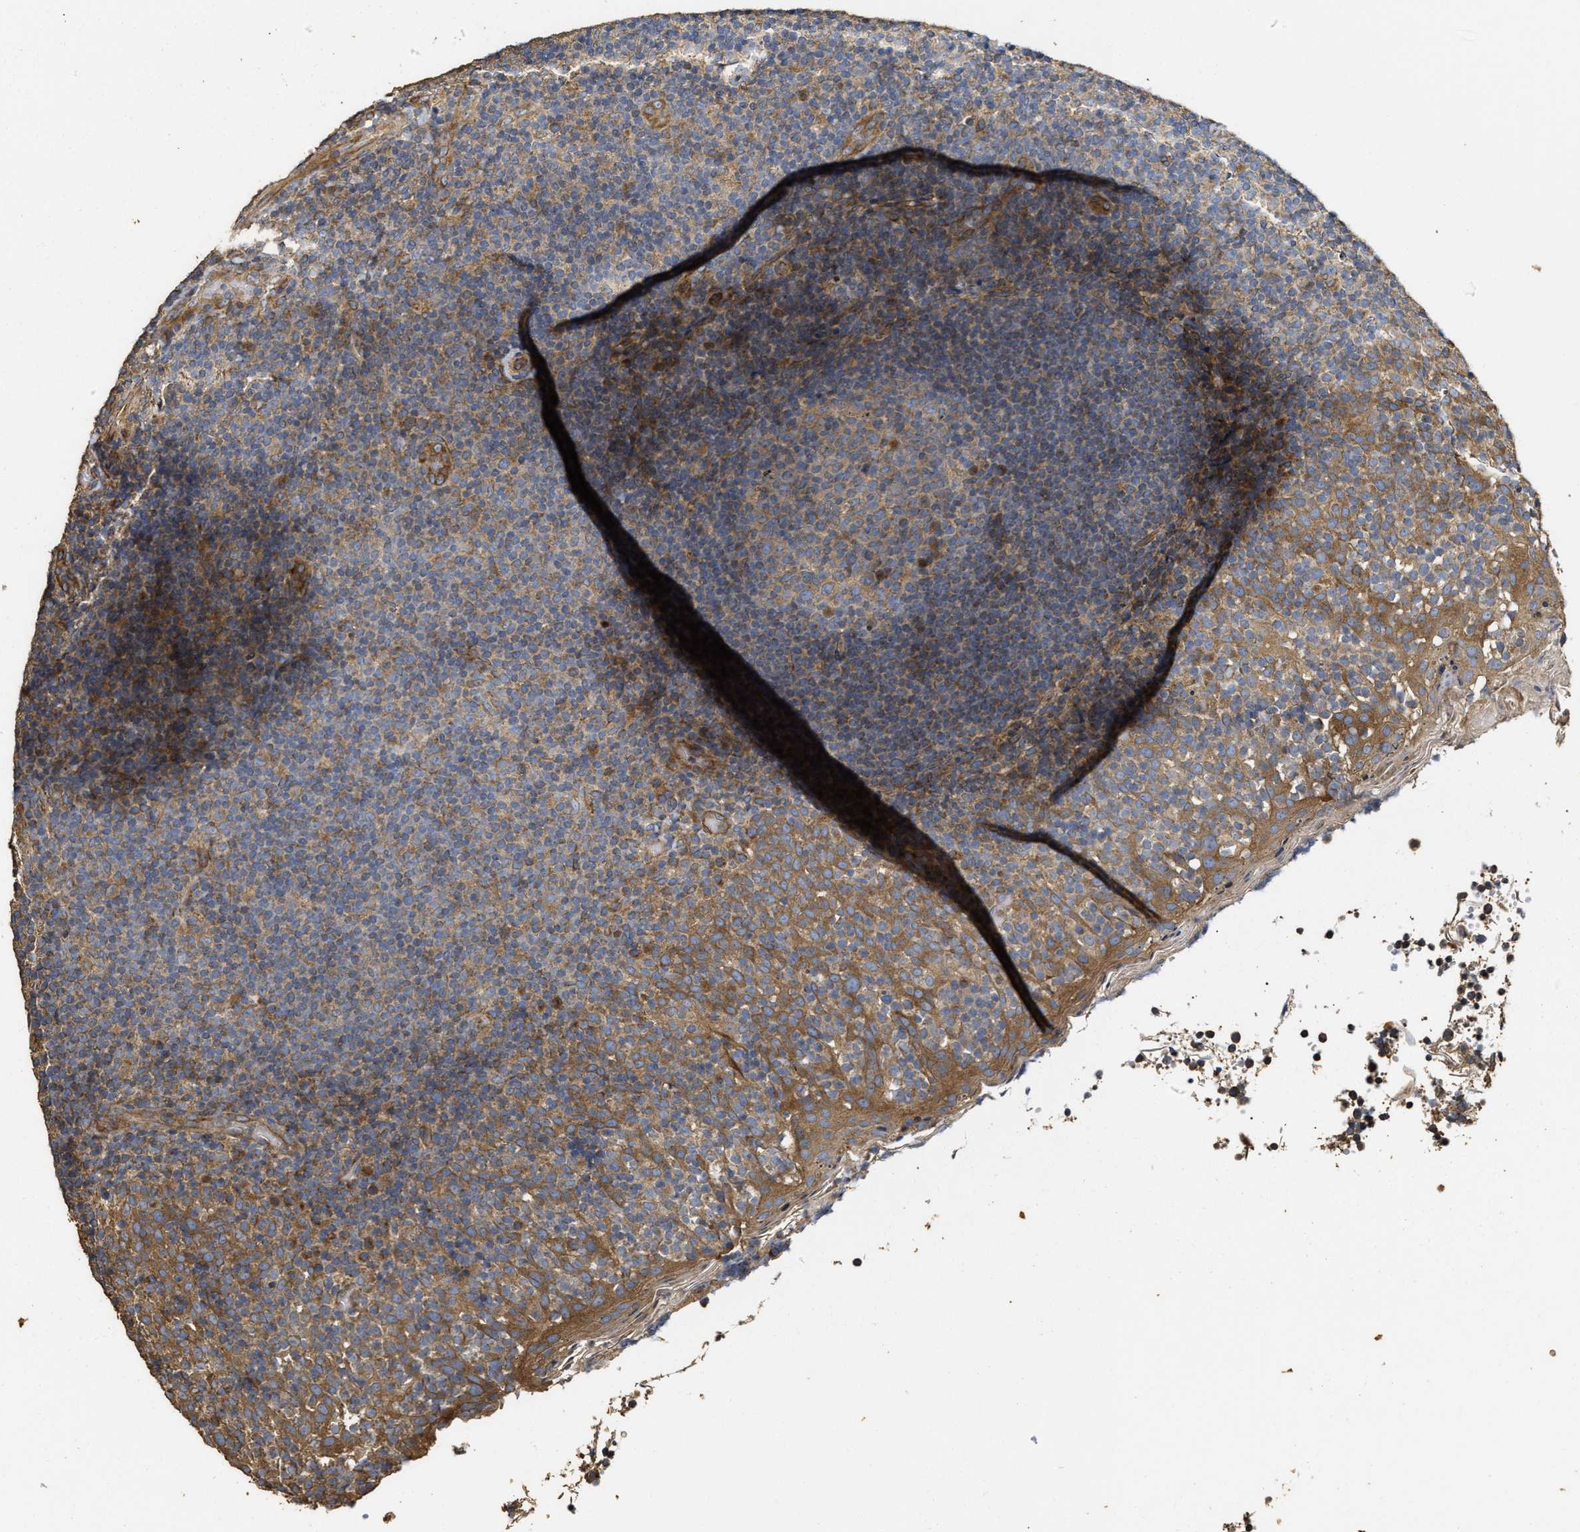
{"staining": {"intensity": "weak", "quantity": ">75%", "location": "cytoplasmic/membranous"}, "tissue": "tonsil", "cell_type": "Germinal center cells", "image_type": "normal", "snomed": [{"axis": "morphology", "description": "Normal tissue, NOS"}, {"axis": "topography", "description": "Tonsil"}], "caption": "Germinal center cells show low levels of weak cytoplasmic/membranous expression in about >75% of cells in unremarkable human tonsil.", "gene": "NAV1", "patient": {"sex": "female", "age": 19}}